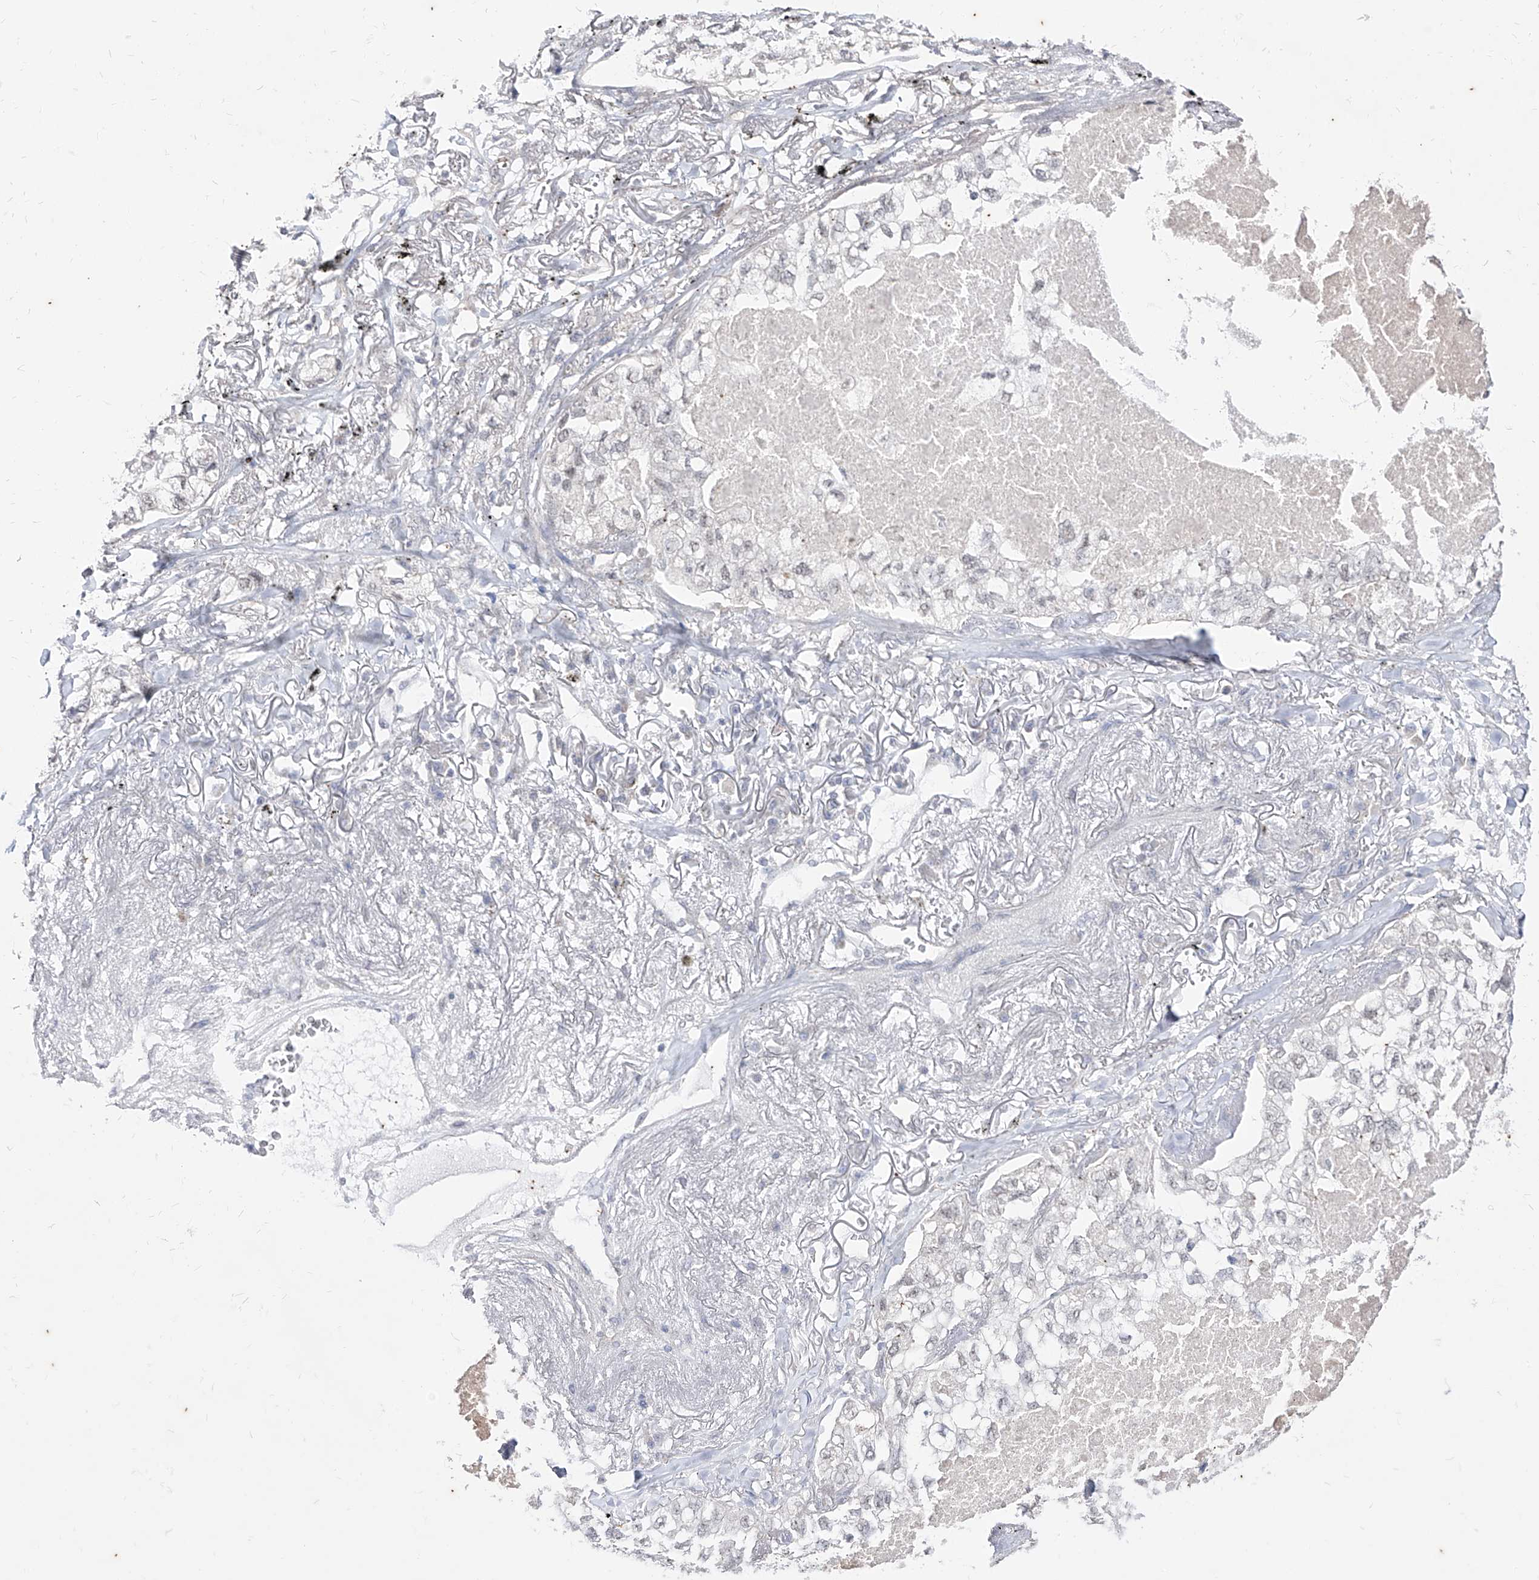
{"staining": {"intensity": "negative", "quantity": "none", "location": "none"}, "tissue": "lung cancer", "cell_type": "Tumor cells", "image_type": "cancer", "snomed": [{"axis": "morphology", "description": "Adenocarcinoma, NOS"}, {"axis": "topography", "description": "Lung"}], "caption": "Tumor cells are negative for protein expression in human adenocarcinoma (lung).", "gene": "PHF20L1", "patient": {"sex": "male", "age": 65}}